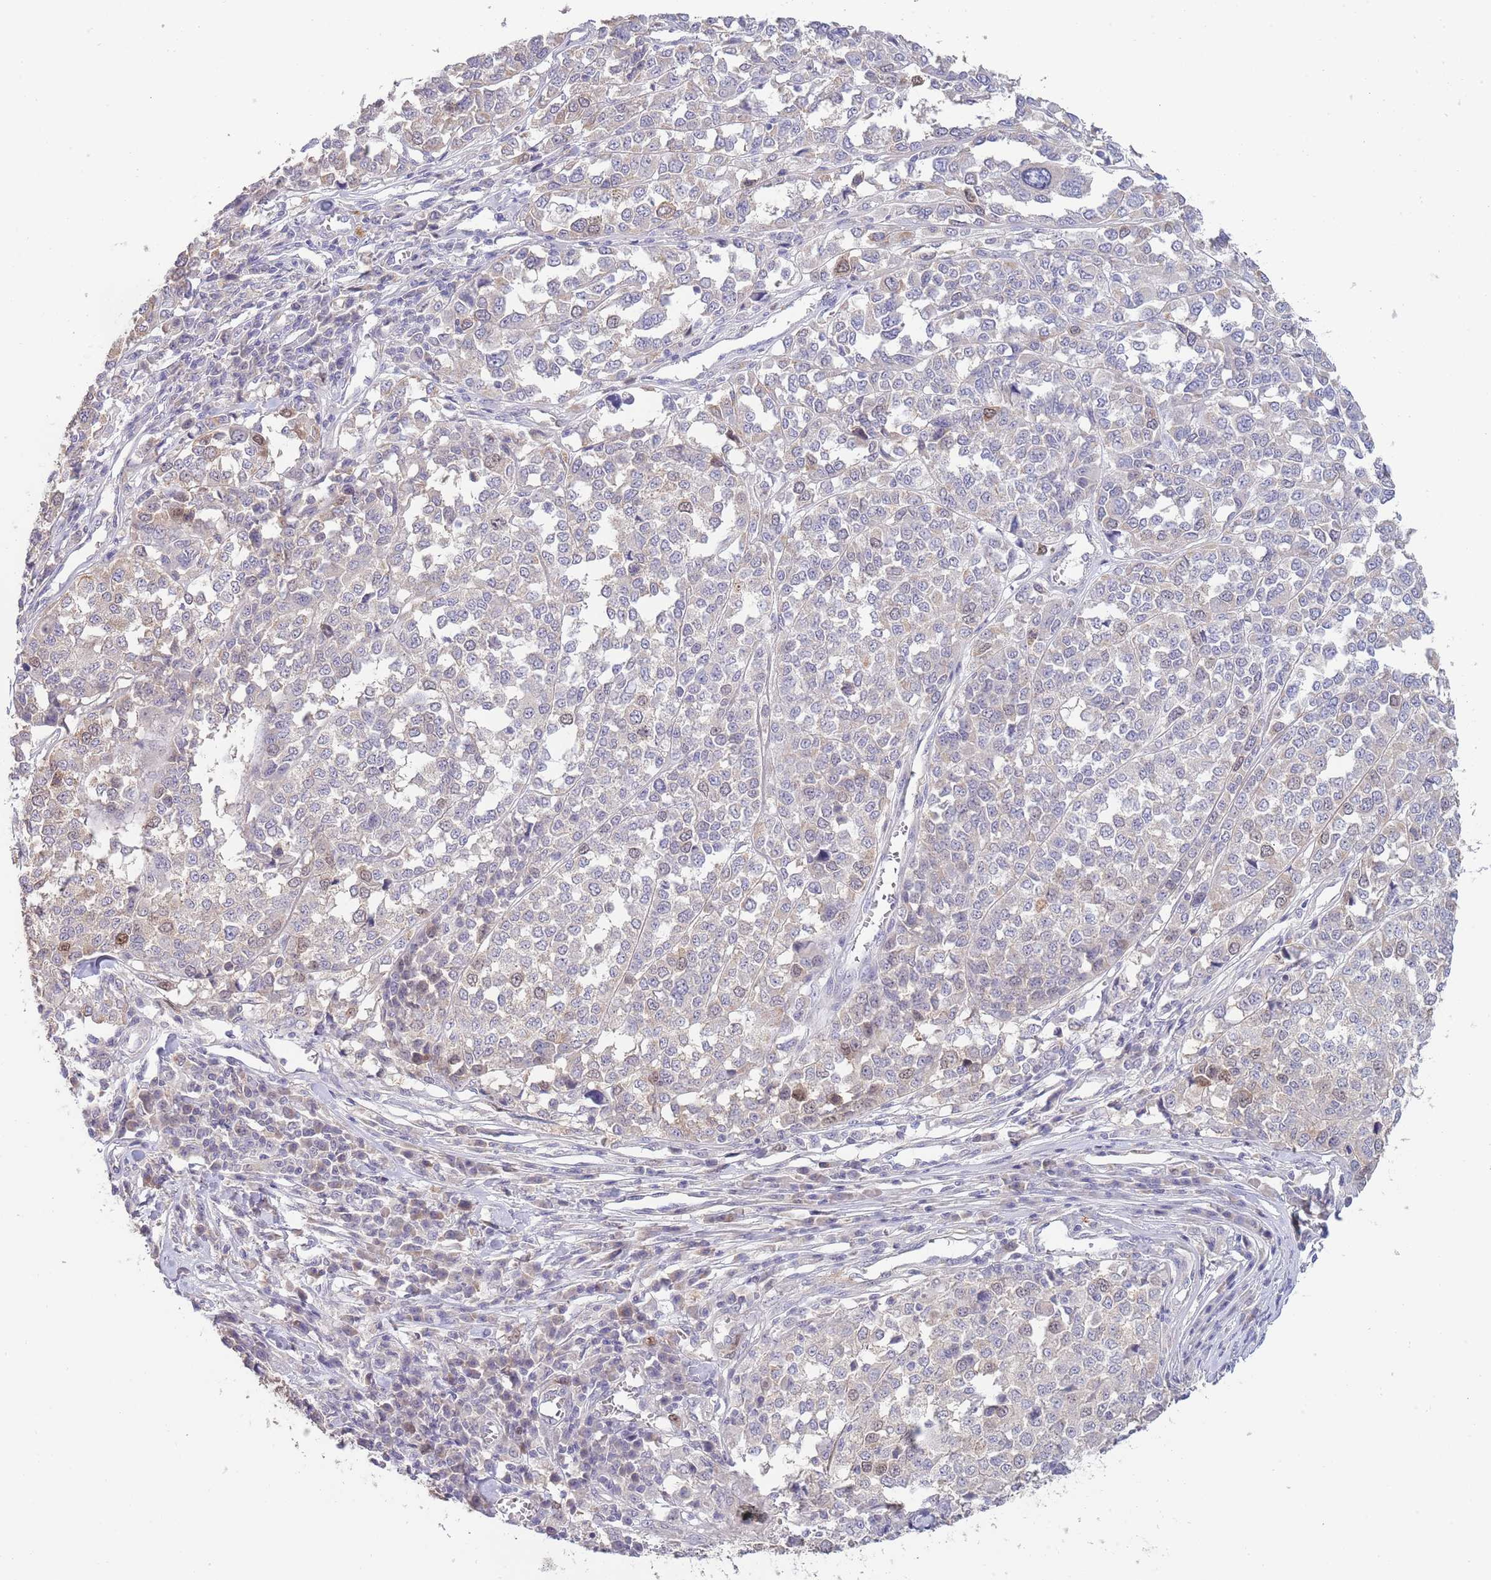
{"staining": {"intensity": "weak", "quantity": "<25%", "location": "nuclear"}, "tissue": "melanoma", "cell_type": "Tumor cells", "image_type": "cancer", "snomed": [{"axis": "morphology", "description": "Malignant melanoma, Metastatic site"}, {"axis": "topography", "description": "Lymph node"}], "caption": "The immunohistochemistry (IHC) micrograph has no significant expression in tumor cells of malignant melanoma (metastatic site) tissue.", "gene": "PIMREG", "patient": {"sex": "male", "age": 44}}